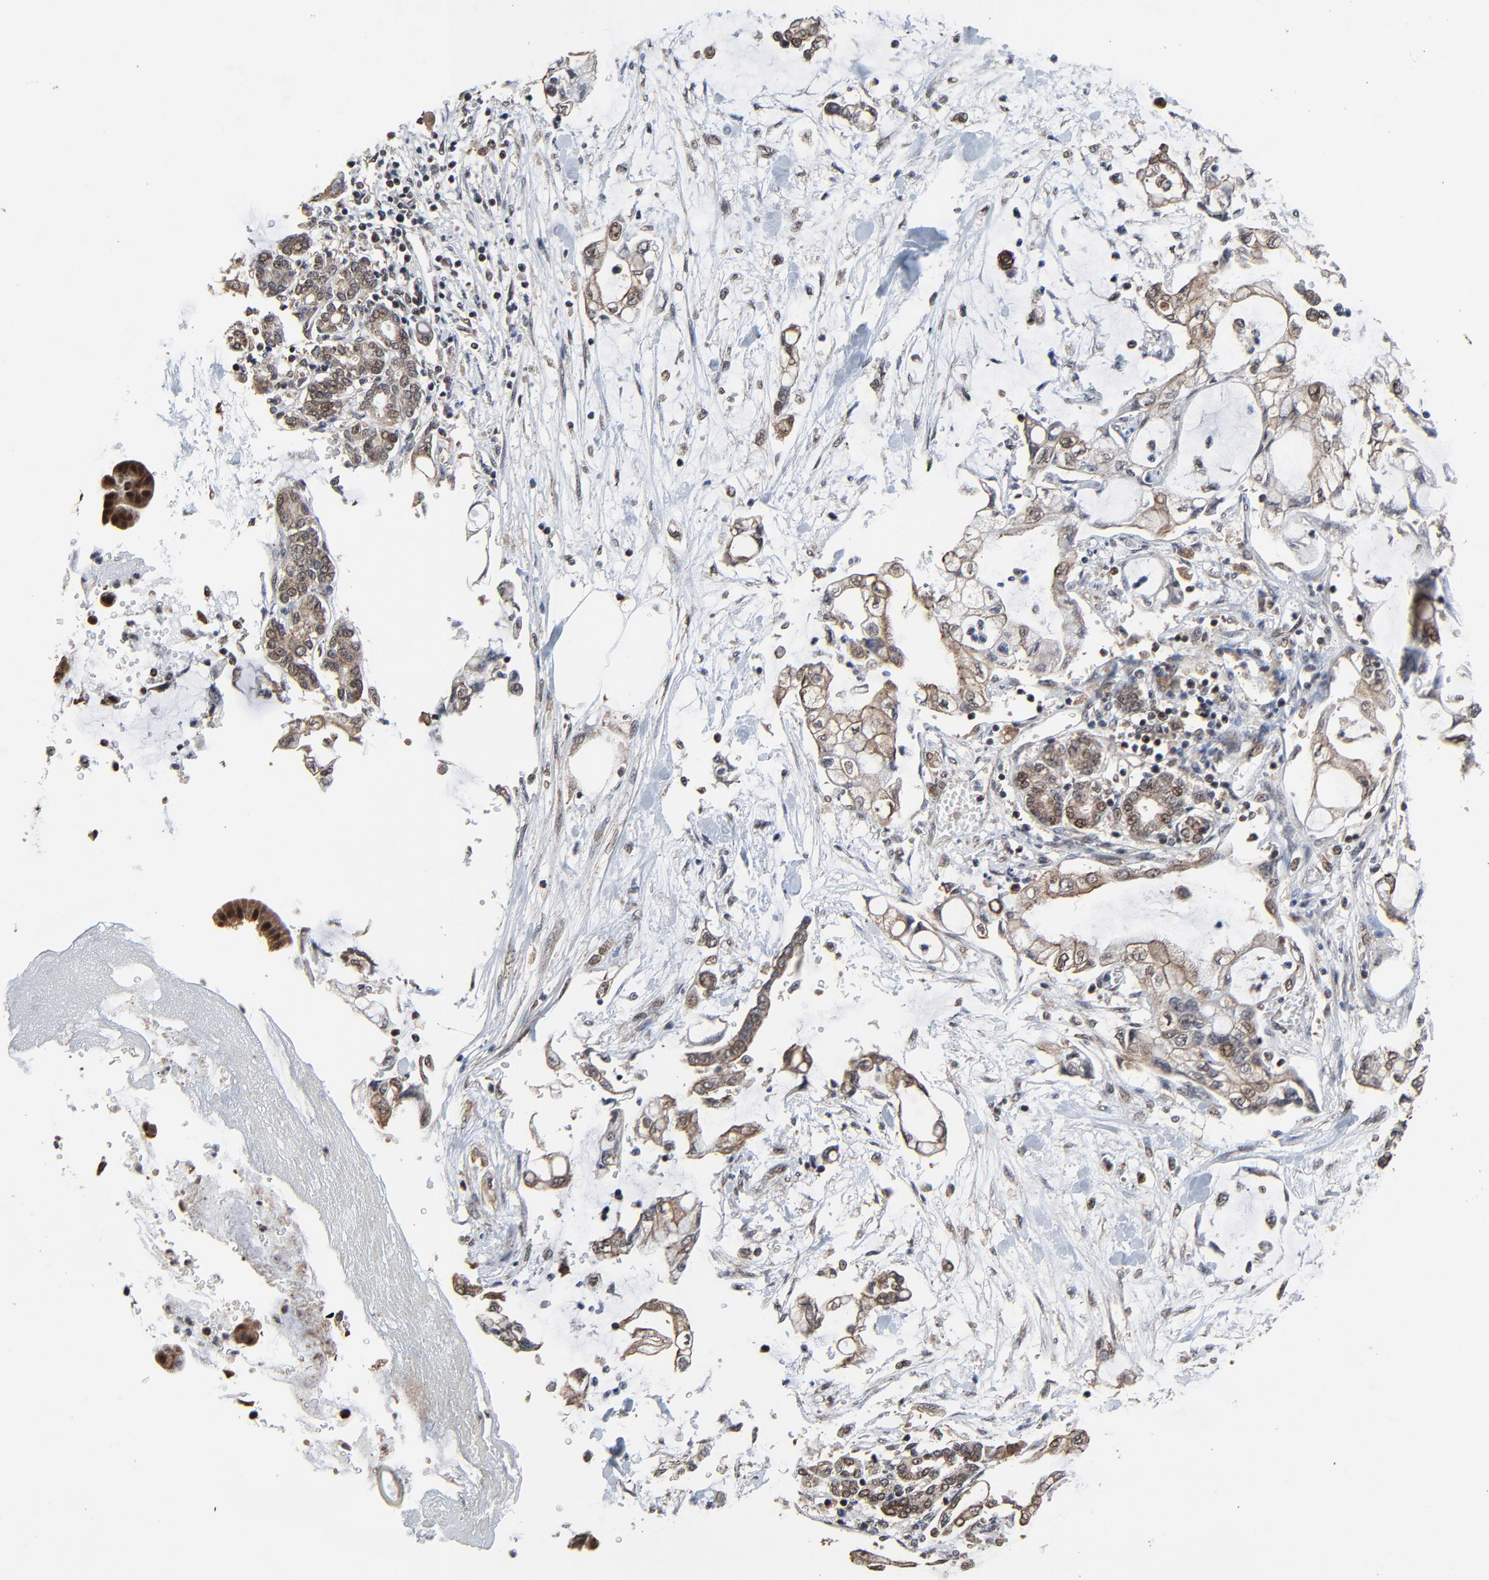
{"staining": {"intensity": "weak", "quantity": "25%-75%", "location": "cytoplasmic/membranous,nuclear"}, "tissue": "pancreatic cancer", "cell_type": "Tumor cells", "image_type": "cancer", "snomed": [{"axis": "morphology", "description": "Adenocarcinoma, NOS"}, {"axis": "topography", "description": "Pancreas"}], "caption": "A brown stain labels weak cytoplasmic/membranous and nuclear positivity of a protein in human adenocarcinoma (pancreatic) tumor cells.", "gene": "RHOJ", "patient": {"sex": "female", "age": 70}}